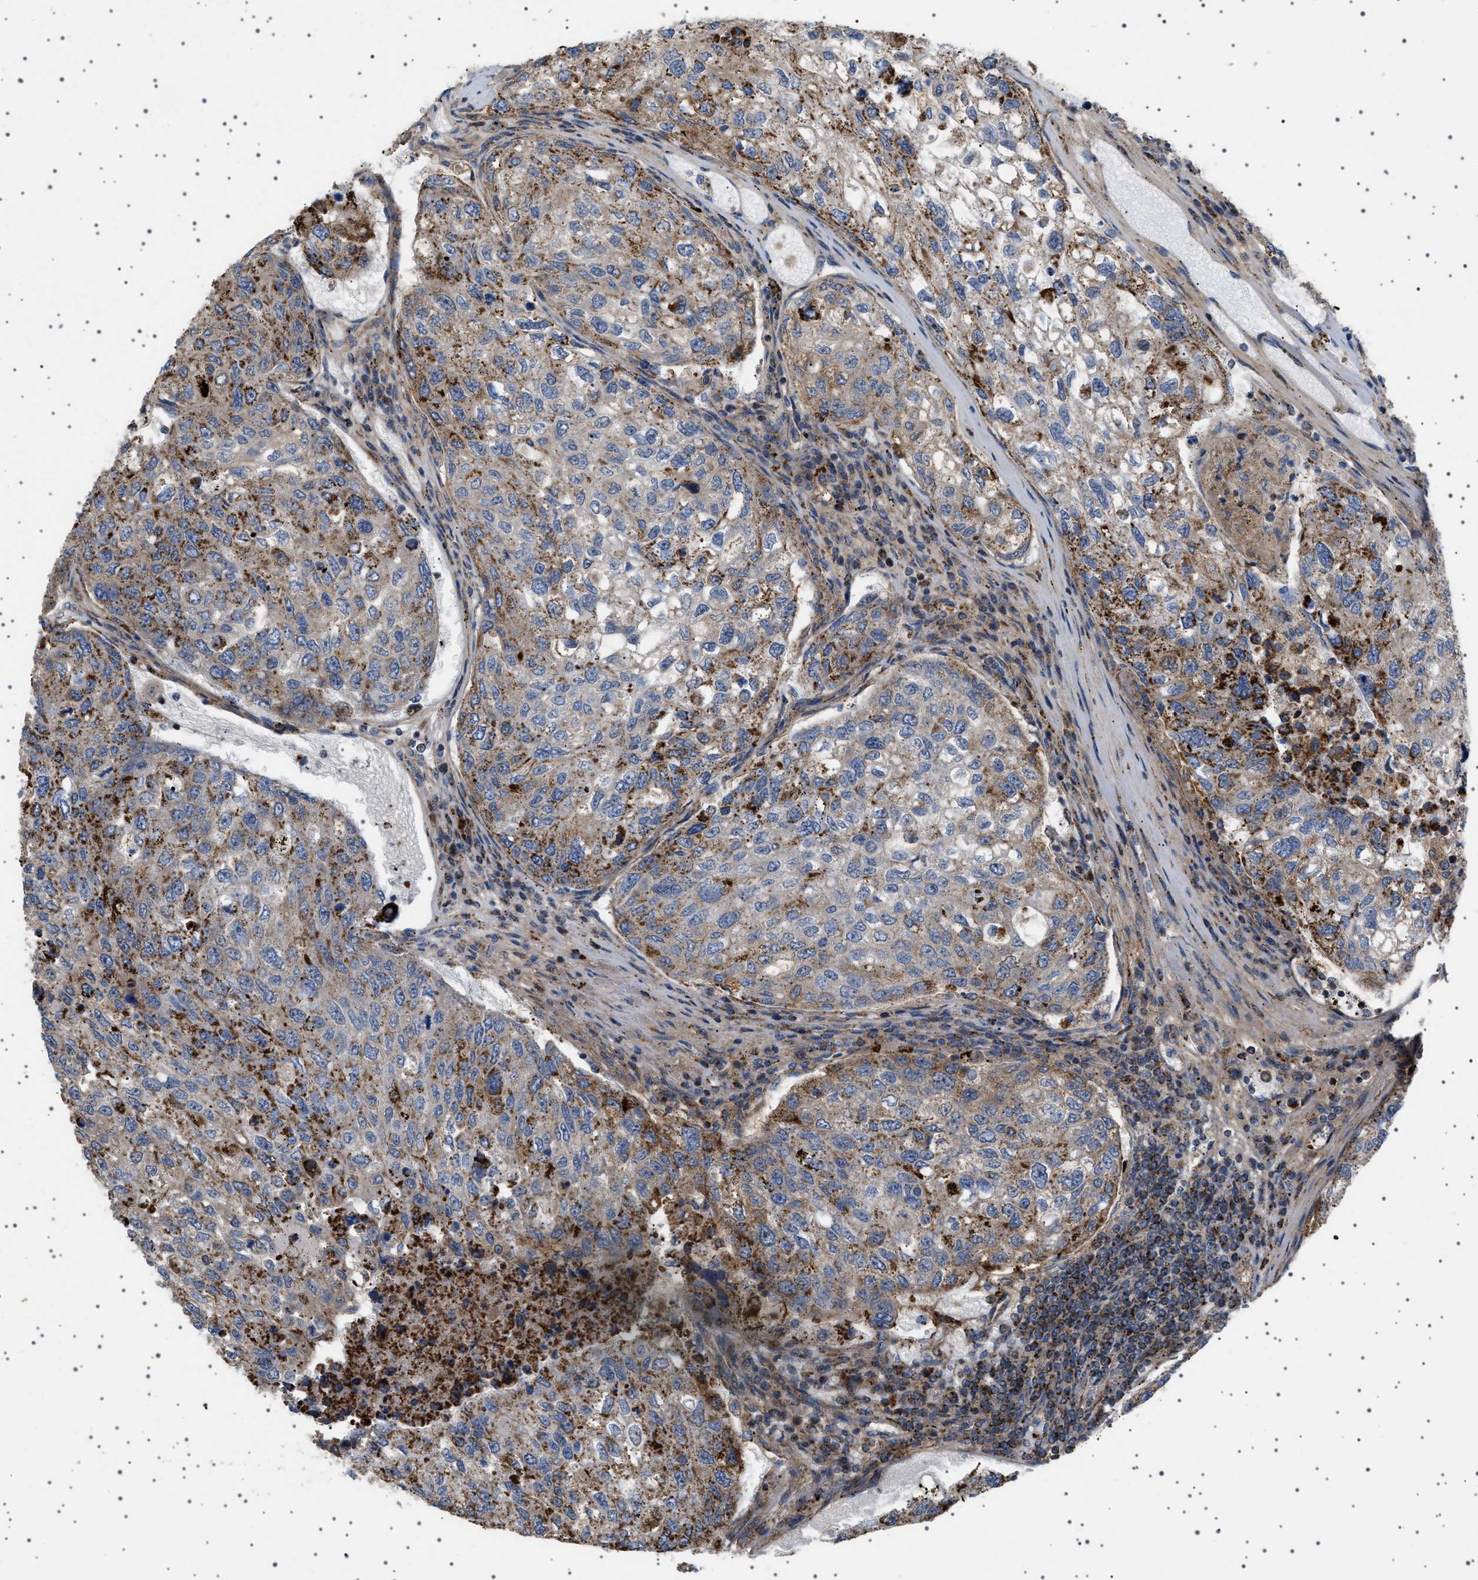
{"staining": {"intensity": "strong", "quantity": "25%-75%", "location": "cytoplasmic/membranous"}, "tissue": "urothelial cancer", "cell_type": "Tumor cells", "image_type": "cancer", "snomed": [{"axis": "morphology", "description": "Urothelial carcinoma, High grade"}, {"axis": "topography", "description": "Lymph node"}, {"axis": "topography", "description": "Urinary bladder"}], "caption": "This is a micrograph of IHC staining of high-grade urothelial carcinoma, which shows strong expression in the cytoplasmic/membranous of tumor cells.", "gene": "UBXN8", "patient": {"sex": "male", "age": 51}}